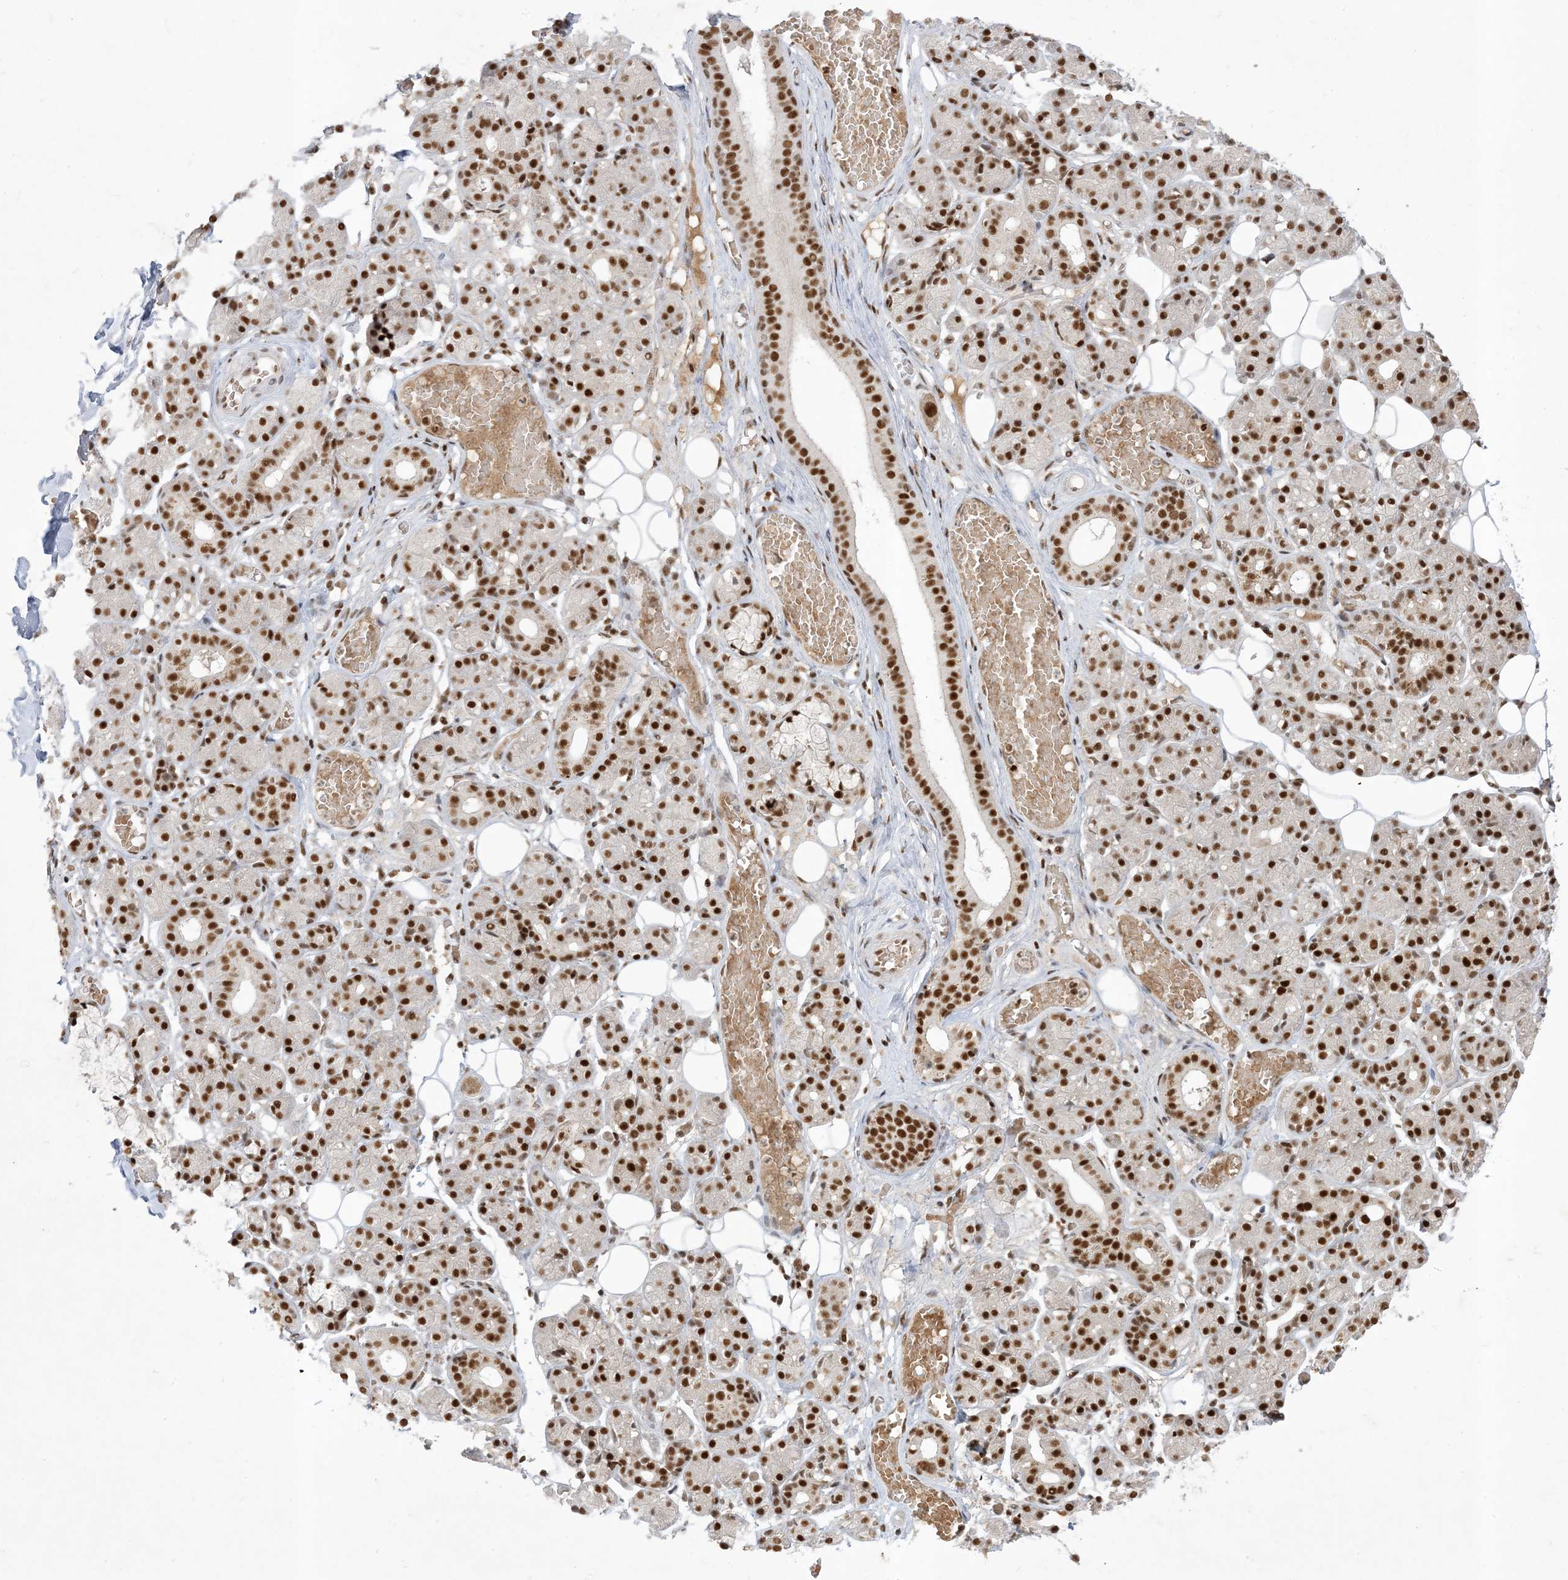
{"staining": {"intensity": "strong", "quantity": ">75%", "location": "nuclear"}, "tissue": "salivary gland", "cell_type": "Glandular cells", "image_type": "normal", "snomed": [{"axis": "morphology", "description": "Normal tissue, NOS"}, {"axis": "topography", "description": "Salivary gland"}], "caption": "Protein staining of normal salivary gland displays strong nuclear positivity in approximately >75% of glandular cells.", "gene": "PPIL2", "patient": {"sex": "male", "age": 63}}